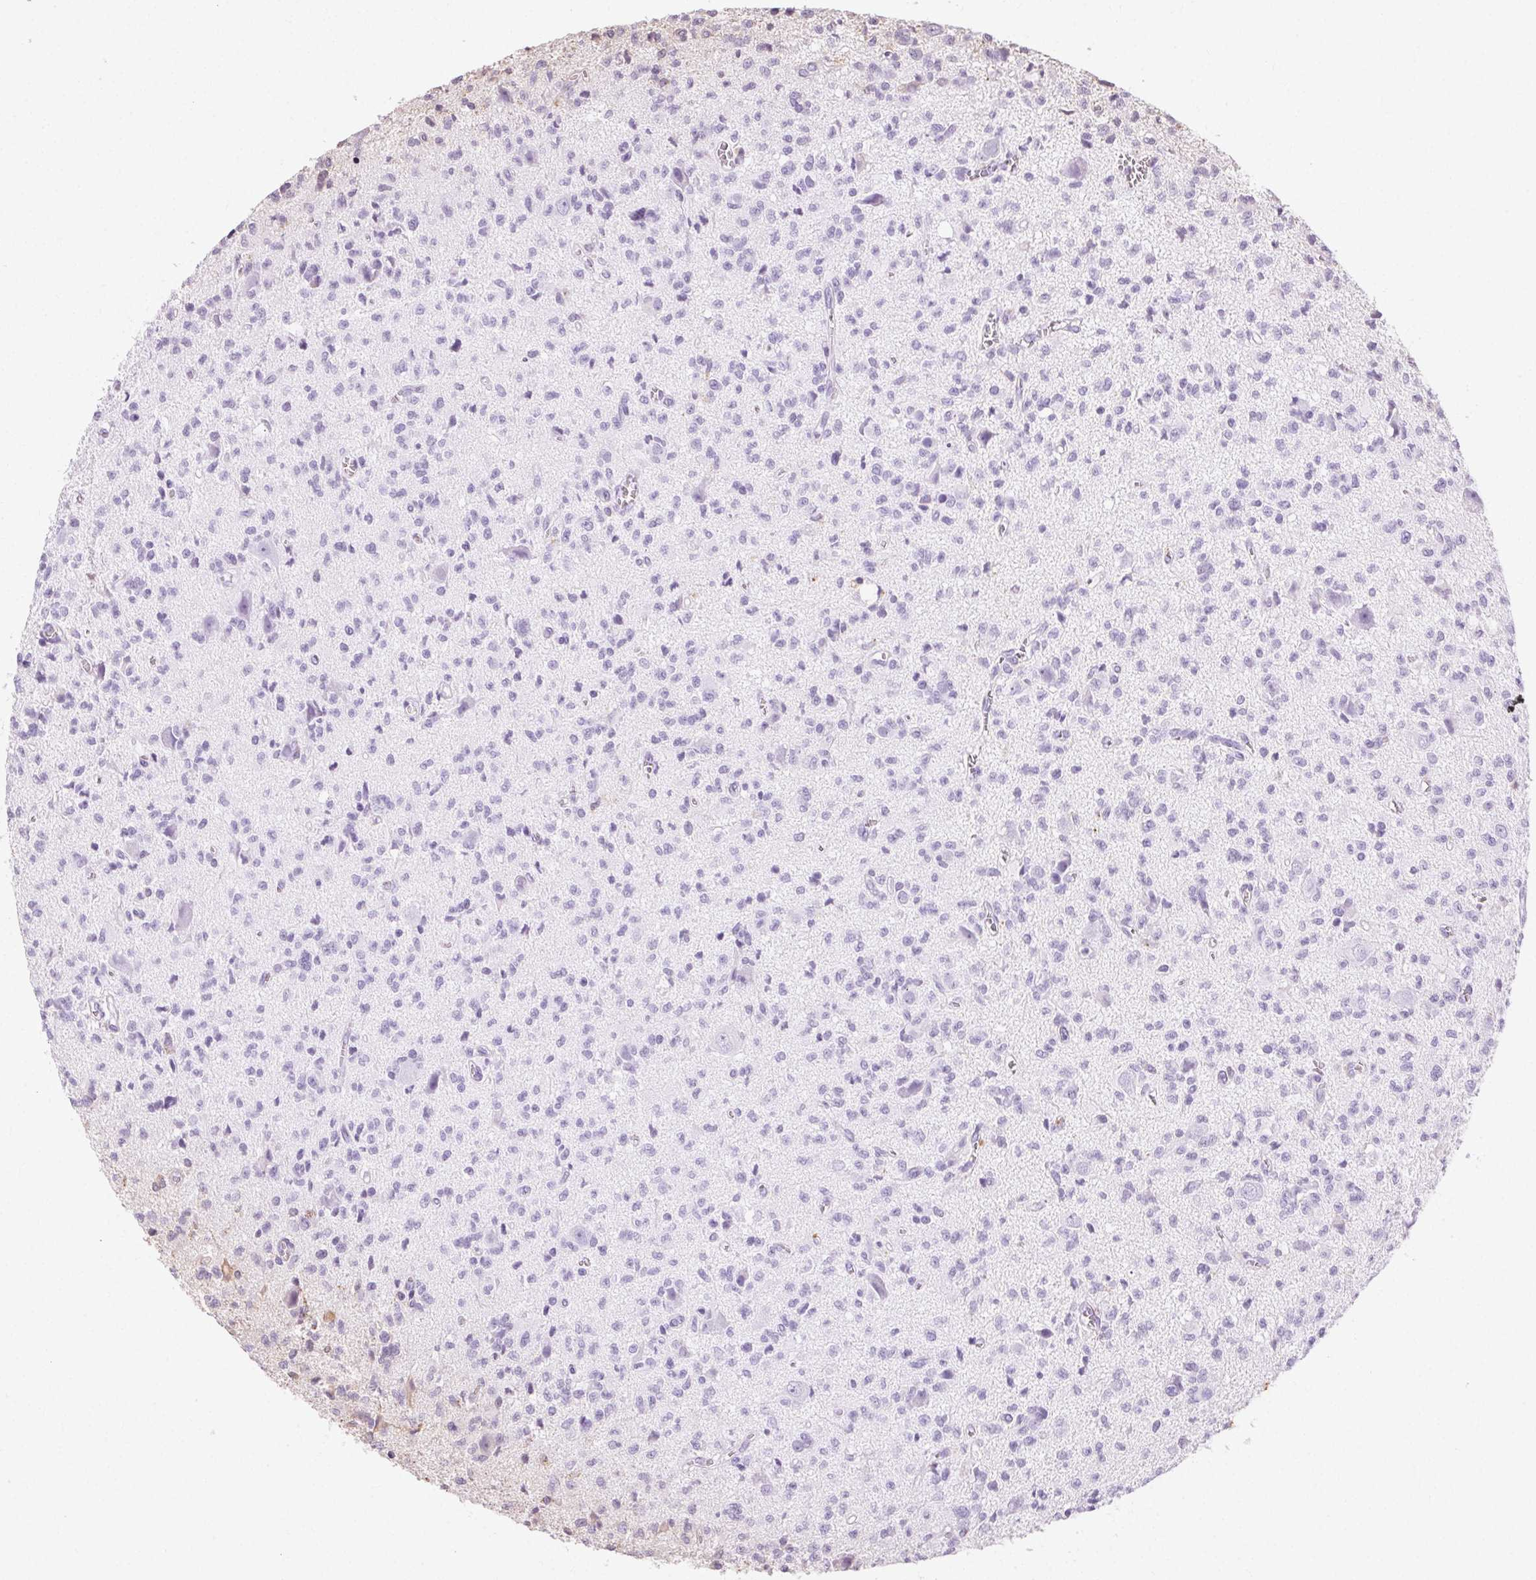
{"staining": {"intensity": "negative", "quantity": "none", "location": "none"}, "tissue": "glioma", "cell_type": "Tumor cells", "image_type": "cancer", "snomed": [{"axis": "morphology", "description": "Glioma, malignant, Low grade"}, {"axis": "topography", "description": "Brain"}], "caption": "A micrograph of glioma stained for a protein displays no brown staining in tumor cells.", "gene": "REP15", "patient": {"sex": "male", "age": 64}}